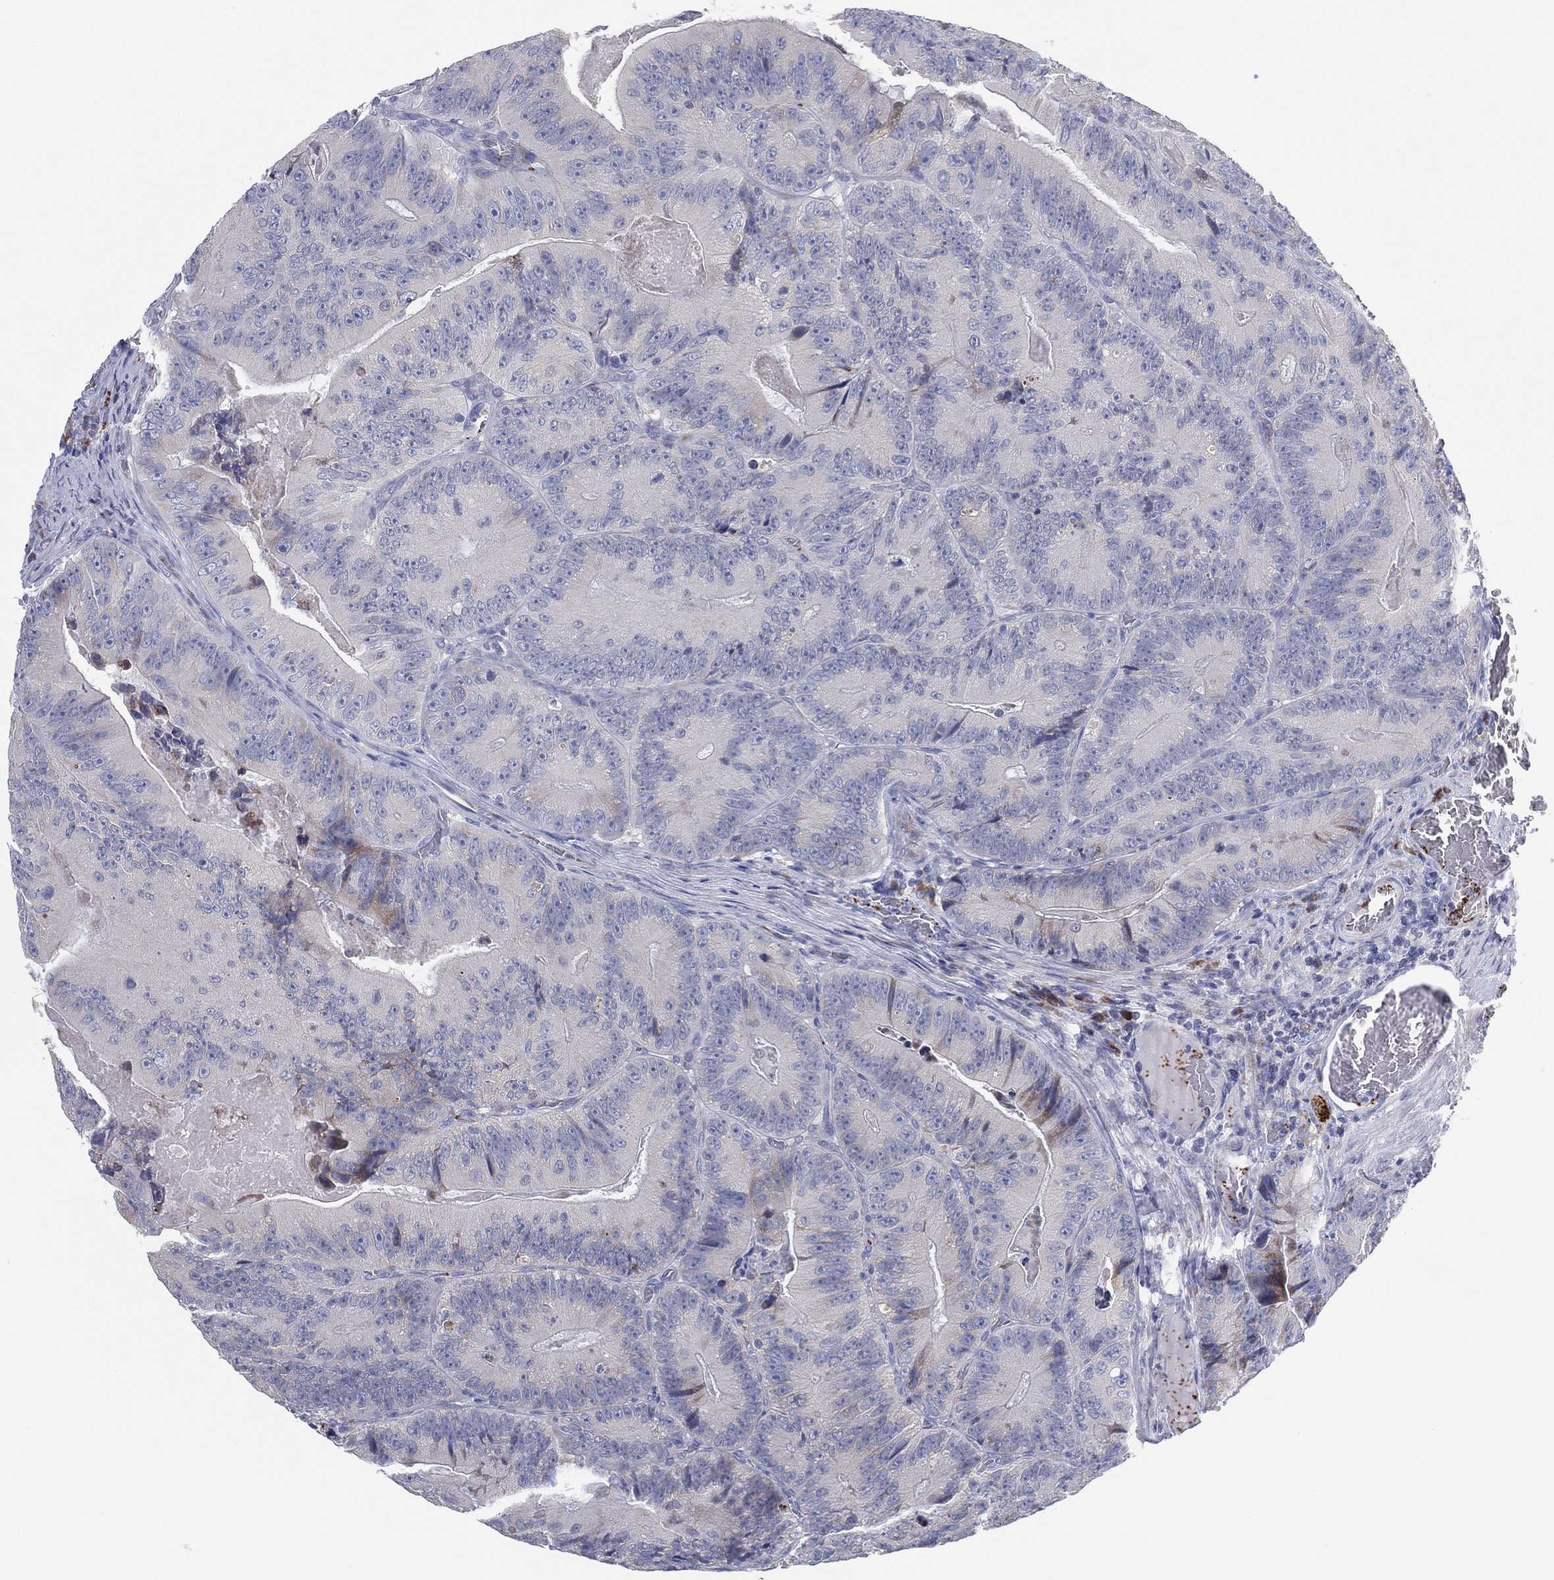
{"staining": {"intensity": "moderate", "quantity": "<25%", "location": "cytoplasmic/membranous"}, "tissue": "colorectal cancer", "cell_type": "Tumor cells", "image_type": "cancer", "snomed": [{"axis": "morphology", "description": "Adenocarcinoma, NOS"}, {"axis": "topography", "description": "Colon"}], "caption": "Colorectal adenocarcinoma stained with DAB (3,3'-diaminobenzidine) IHC demonstrates low levels of moderate cytoplasmic/membranous staining in about <25% of tumor cells.", "gene": "TMEM40", "patient": {"sex": "female", "age": 86}}